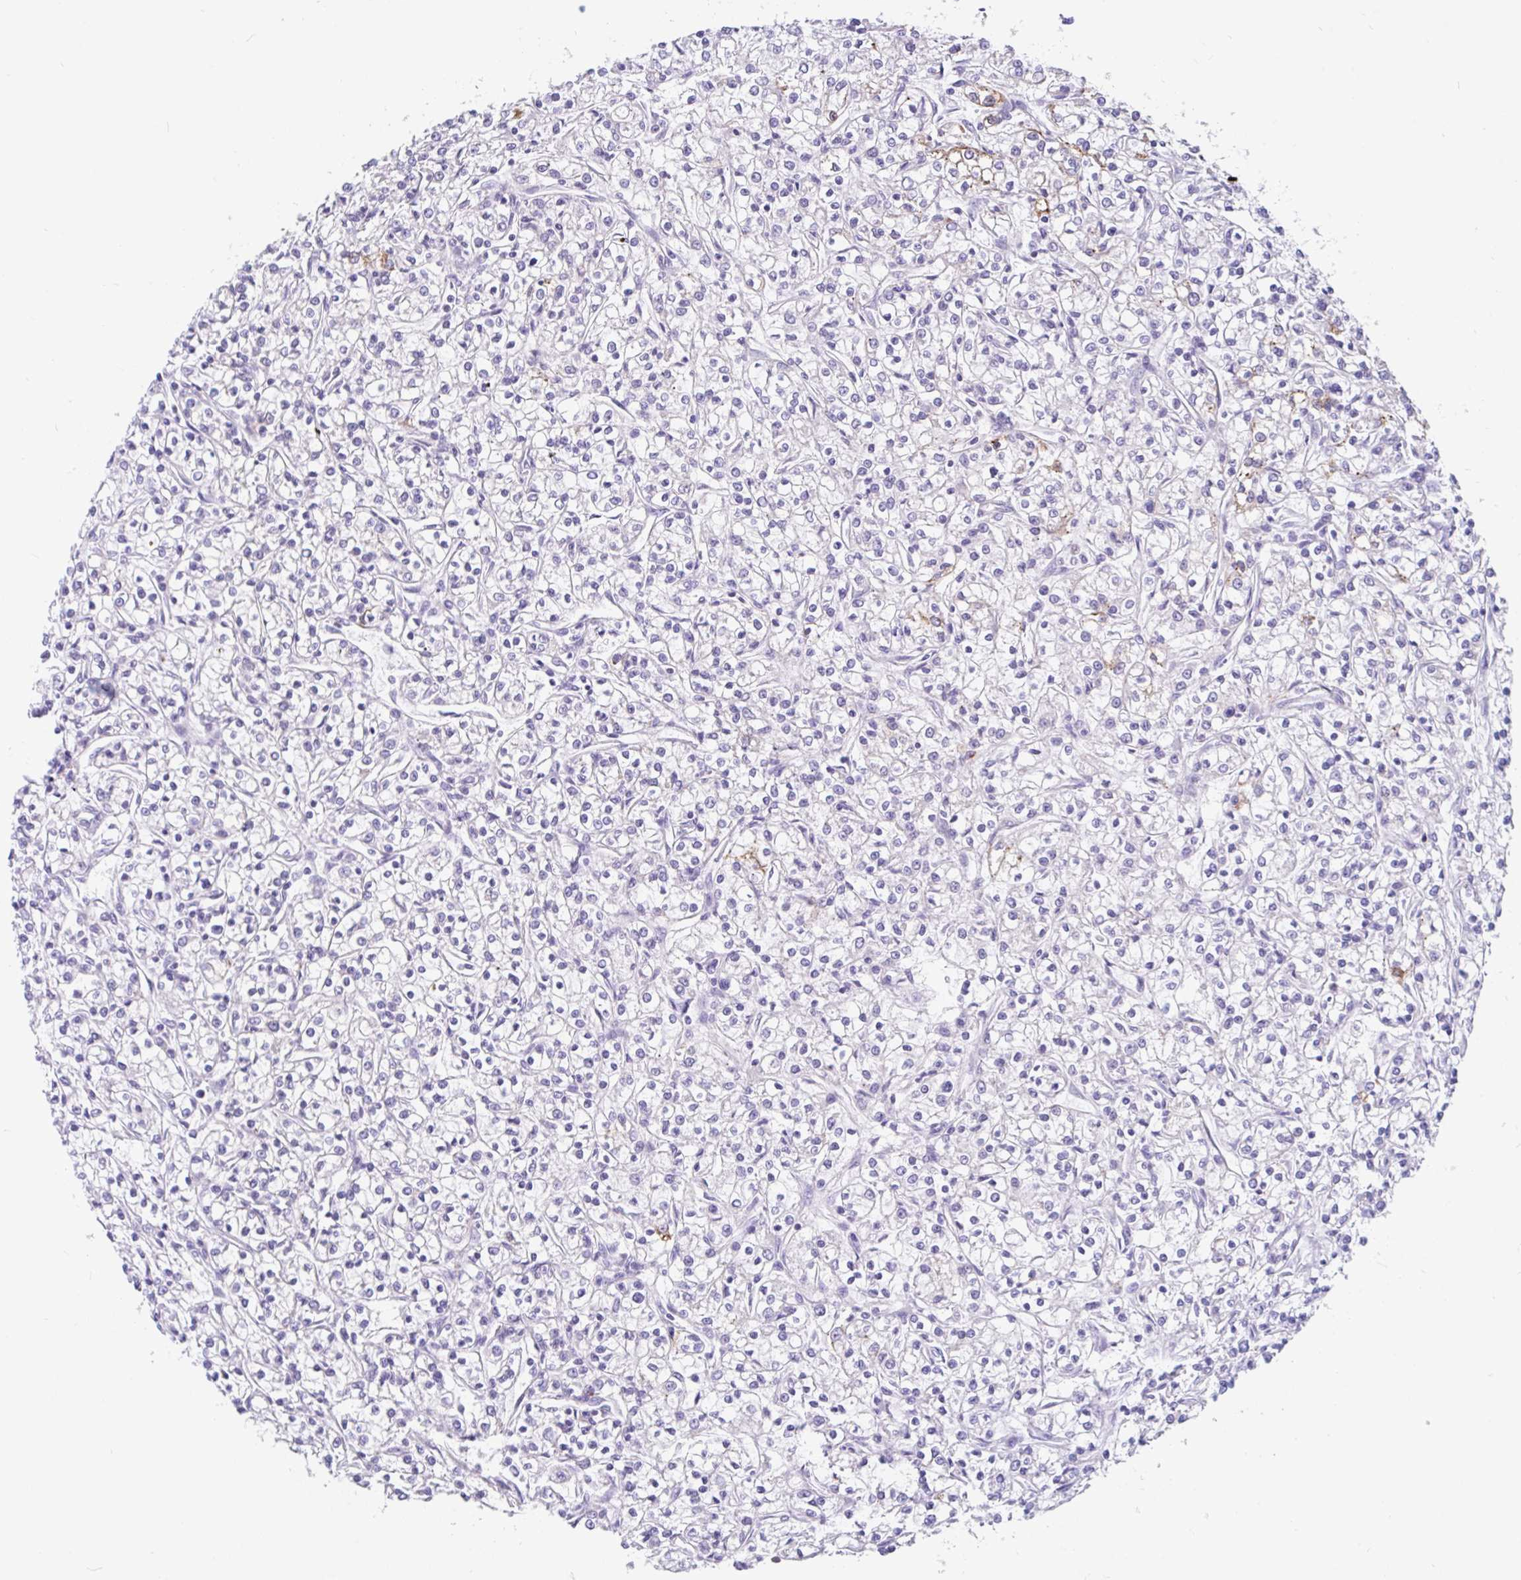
{"staining": {"intensity": "moderate", "quantity": "<25%", "location": "cytoplasmic/membranous"}, "tissue": "renal cancer", "cell_type": "Tumor cells", "image_type": "cancer", "snomed": [{"axis": "morphology", "description": "Adenocarcinoma, NOS"}, {"axis": "topography", "description": "Kidney"}], "caption": "Protein expression analysis of human renal adenocarcinoma reveals moderate cytoplasmic/membranous positivity in approximately <25% of tumor cells. (brown staining indicates protein expression, while blue staining denotes nuclei).", "gene": "KIAA2013", "patient": {"sex": "female", "age": 59}}